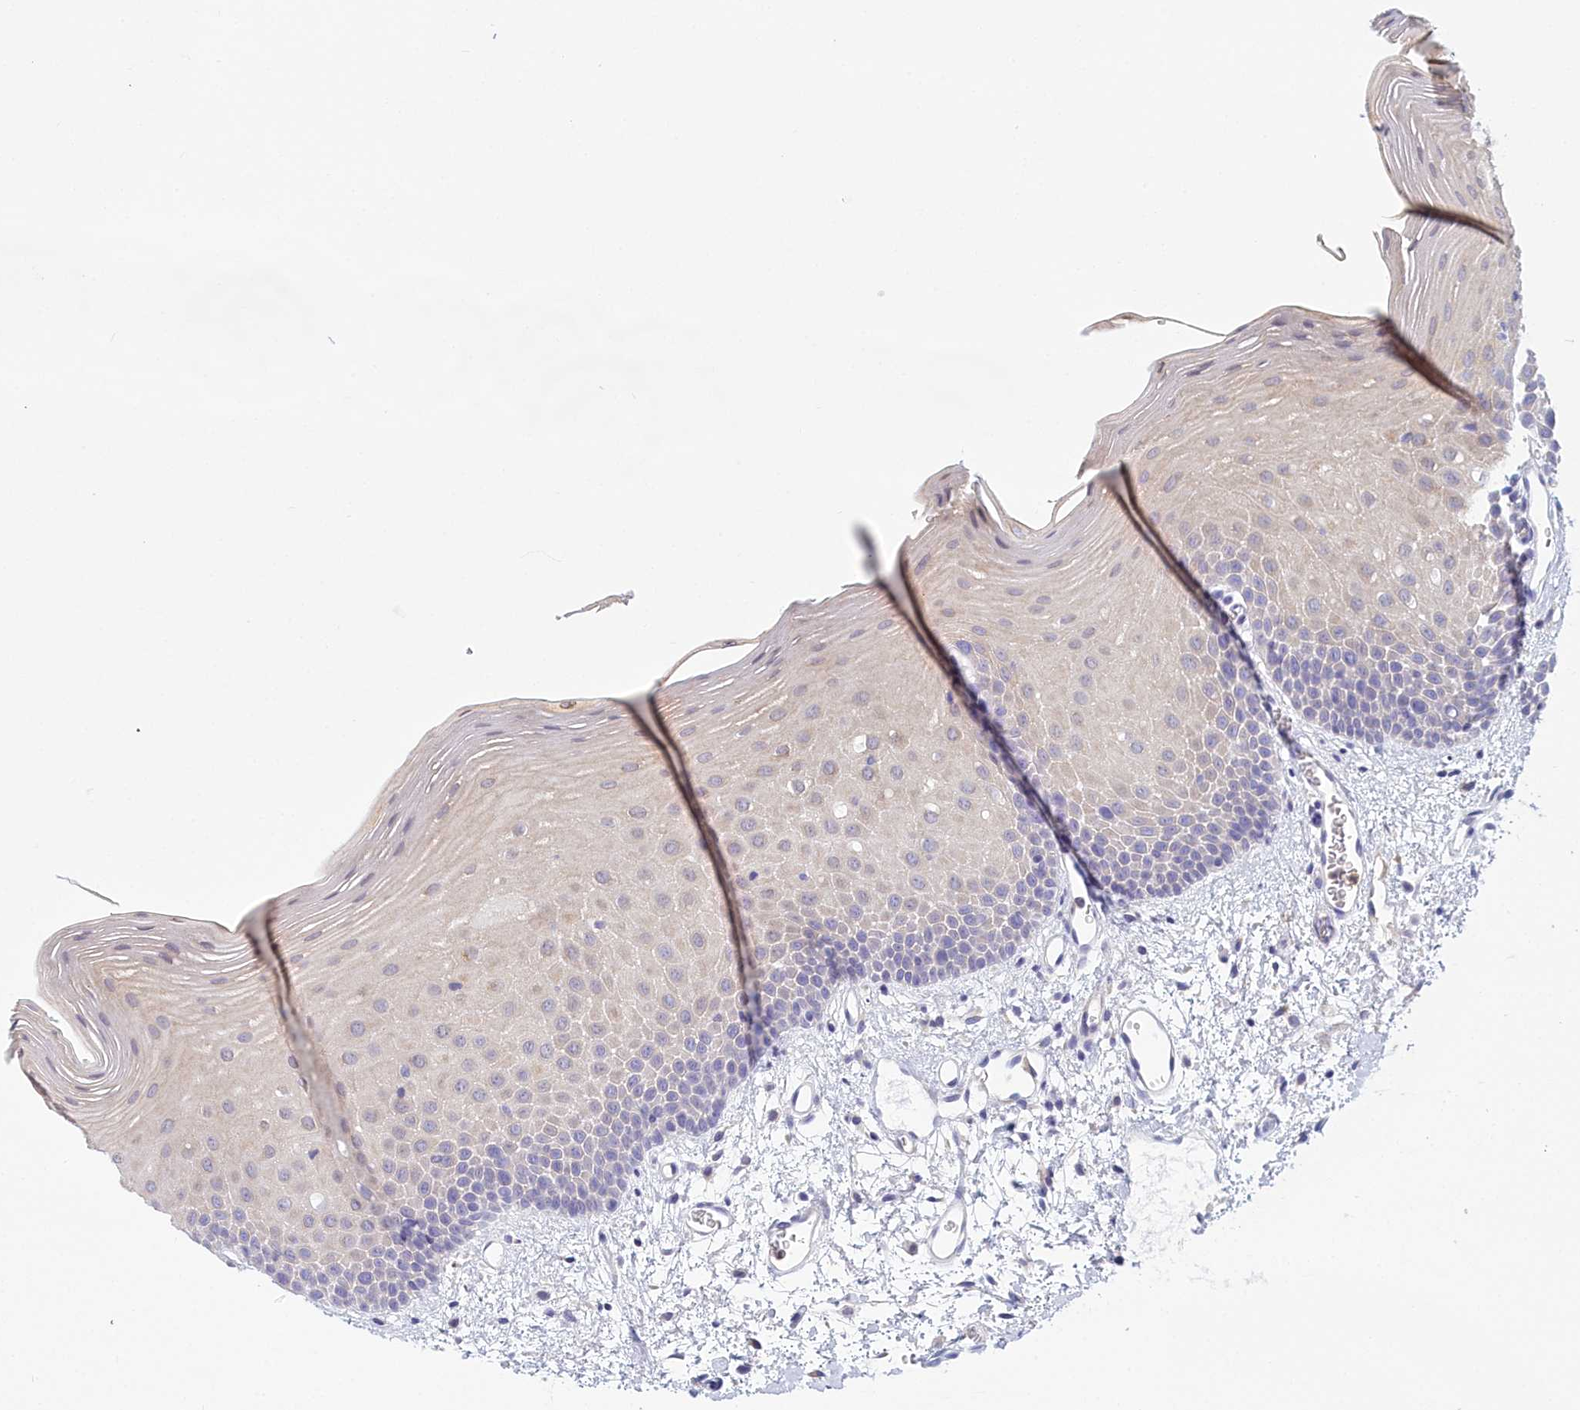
{"staining": {"intensity": "weak", "quantity": "<25%", "location": "cytoplasmic/membranous"}, "tissue": "oral mucosa", "cell_type": "Squamous epithelial cells", "image_type": "normal", "snomed": [{"axis": "morphology", "description": "Normal tissue, NOS"}, {"axis": "topography", "description": "Oral tissue"}], "caption": "This photomicrograph is of benign oral mucosa stained with immunohistochemistry (IHC) to label a protein in brown with the nuclei are counter-stained blue. There is no expression in squamous epithelial cells.", "gene": "HM13", "patient": {"sex": "female", "age": 70}}